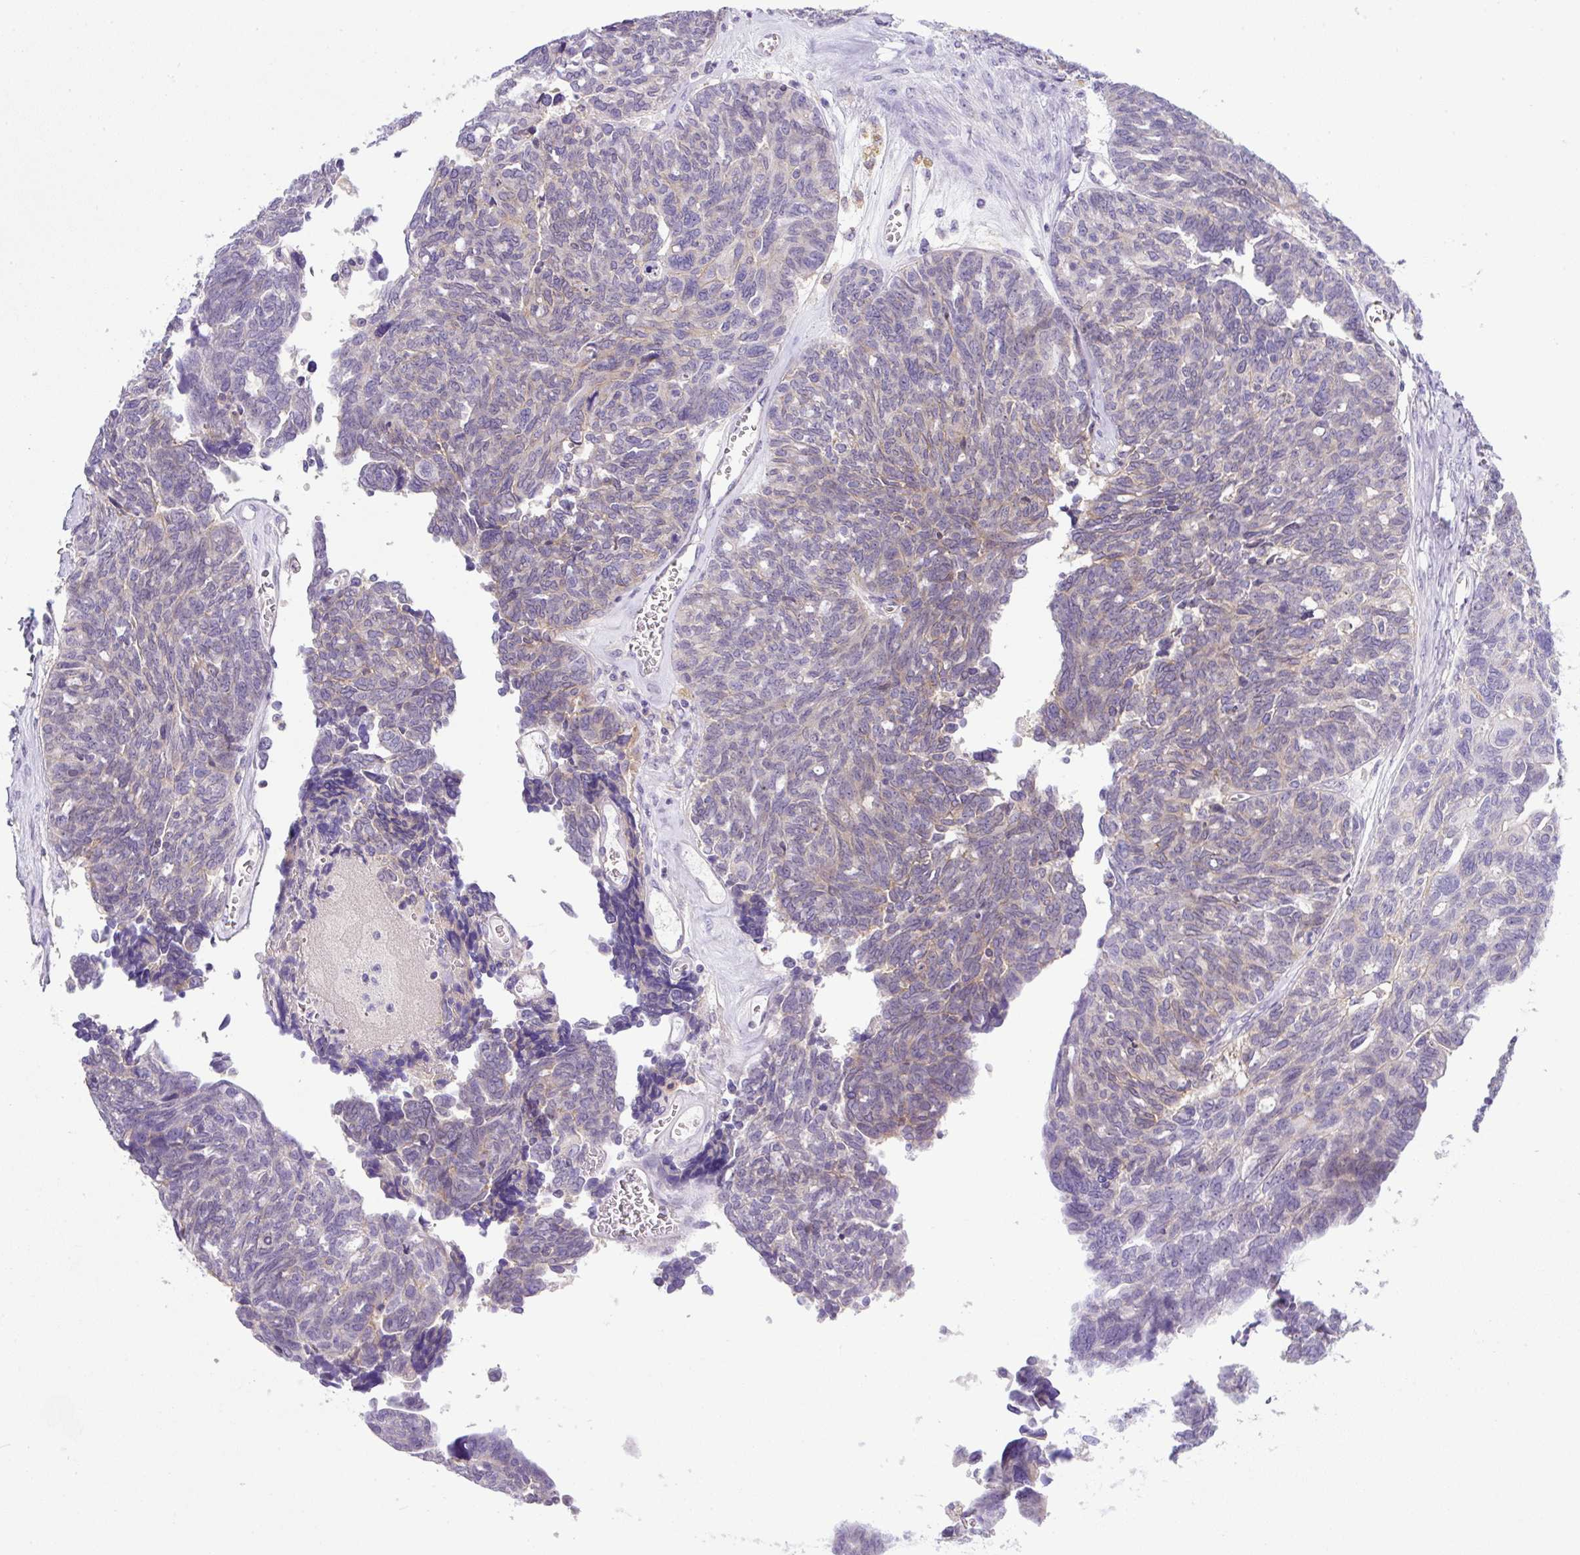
{"staining": {"intensity": "negative", "quantity": "none", "location": "none"}, "tissue": "ovarian cancer", "cell_type": "Tumor cells", "image_type": "cancer", "snomed": [{"axis": "morphology", "description": "Cystadenocarcinoma, serous, NOS"}, {"axis": "topography", "description": "Ovary"}], "caption": "Tumor cells show no significant staining in ovarian serous cystadenocarcinoma.", "gene": "NPTN", "patient": {"sex": "female", "age": 79}}